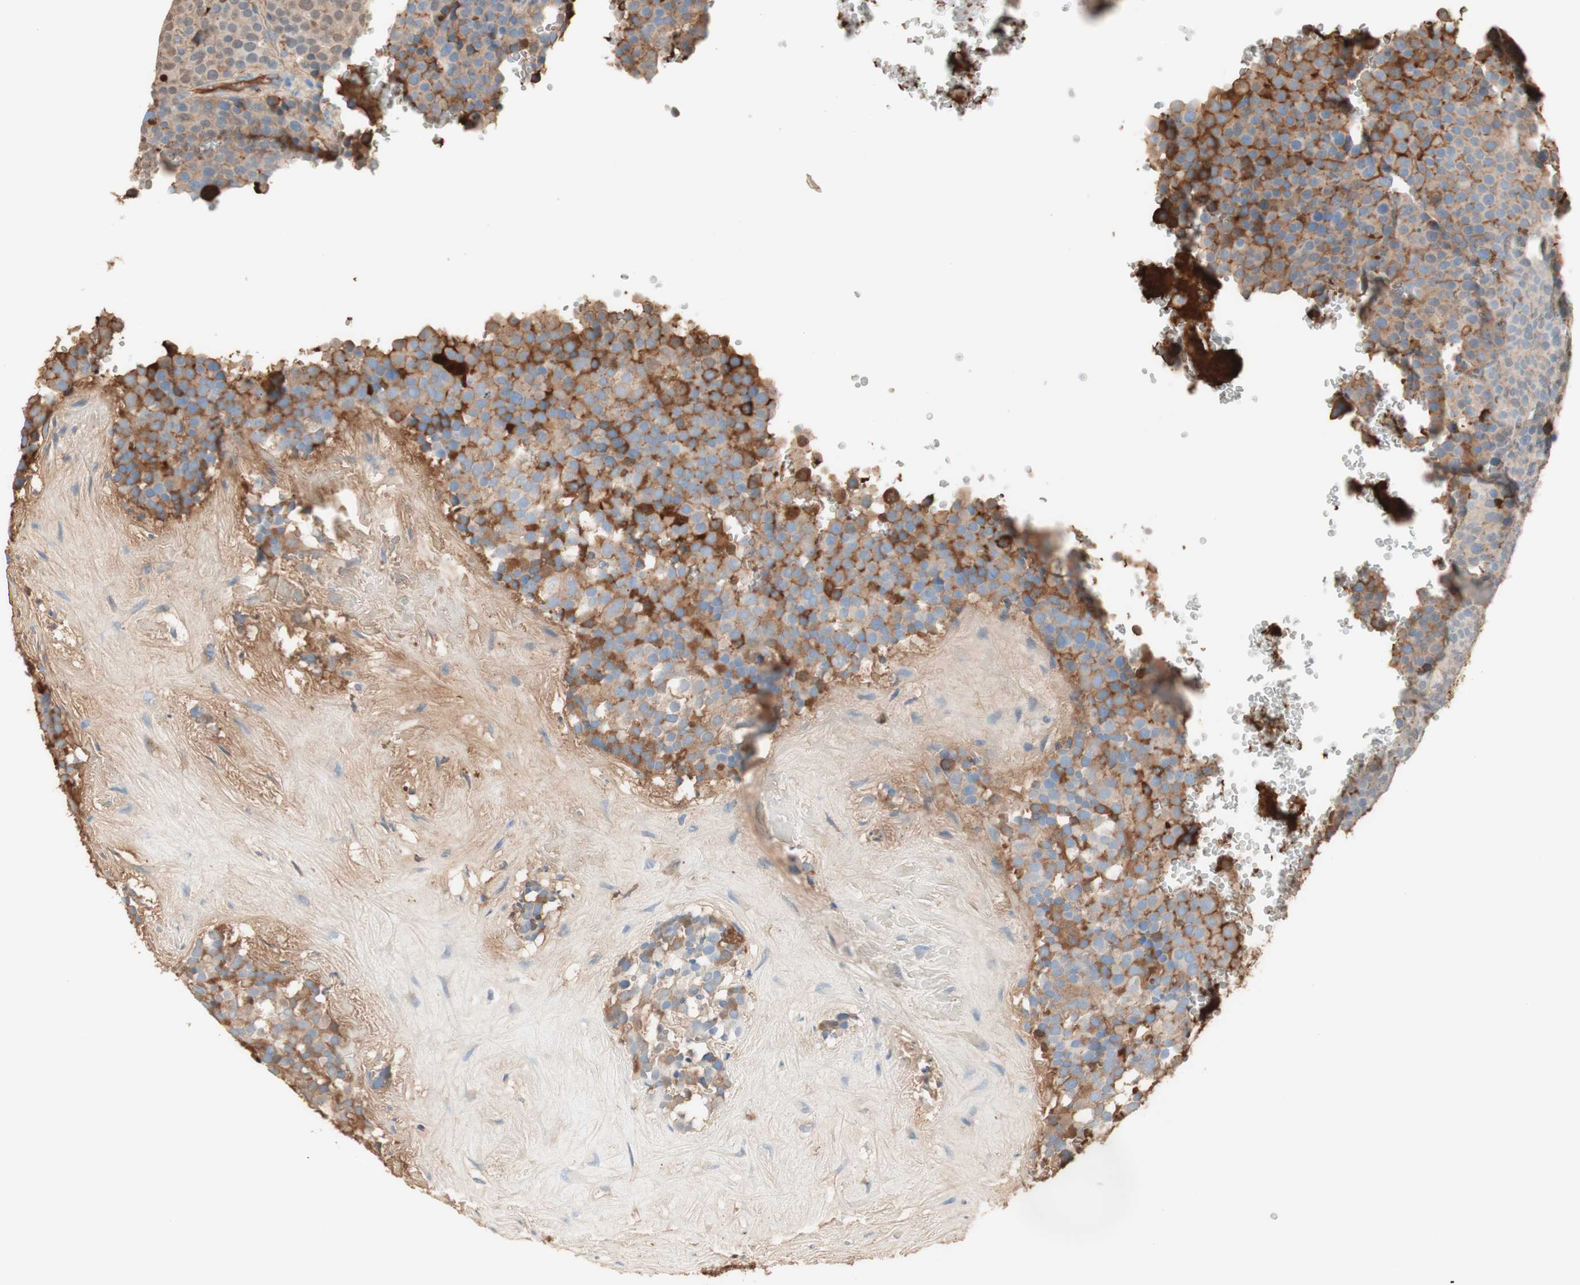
{"staining": {"intensity": "weak", "quantity": ">75%", "location": "cytoplasmic/membranous"}, "tissue": "testis cancer", "cell_type": "Tumor cells", "image_type": "cancer", "snomed": [{"axis": "morphology", "description": "Seminoma, NOS"}, {"axis": "topography", "description": "Testis"}], "caption": "IHC micrograph of neoplastic tissue: human testis cancer (seminoma) stained using IHC exhibits low levels of weak protein expression localized specifically in the cytoplasmic/membranous of tumor cells, appearing as a cytoplasmic/membranous brown color.", "gene": "KNG1", "patient": {"sex": "male", "age": 71}}